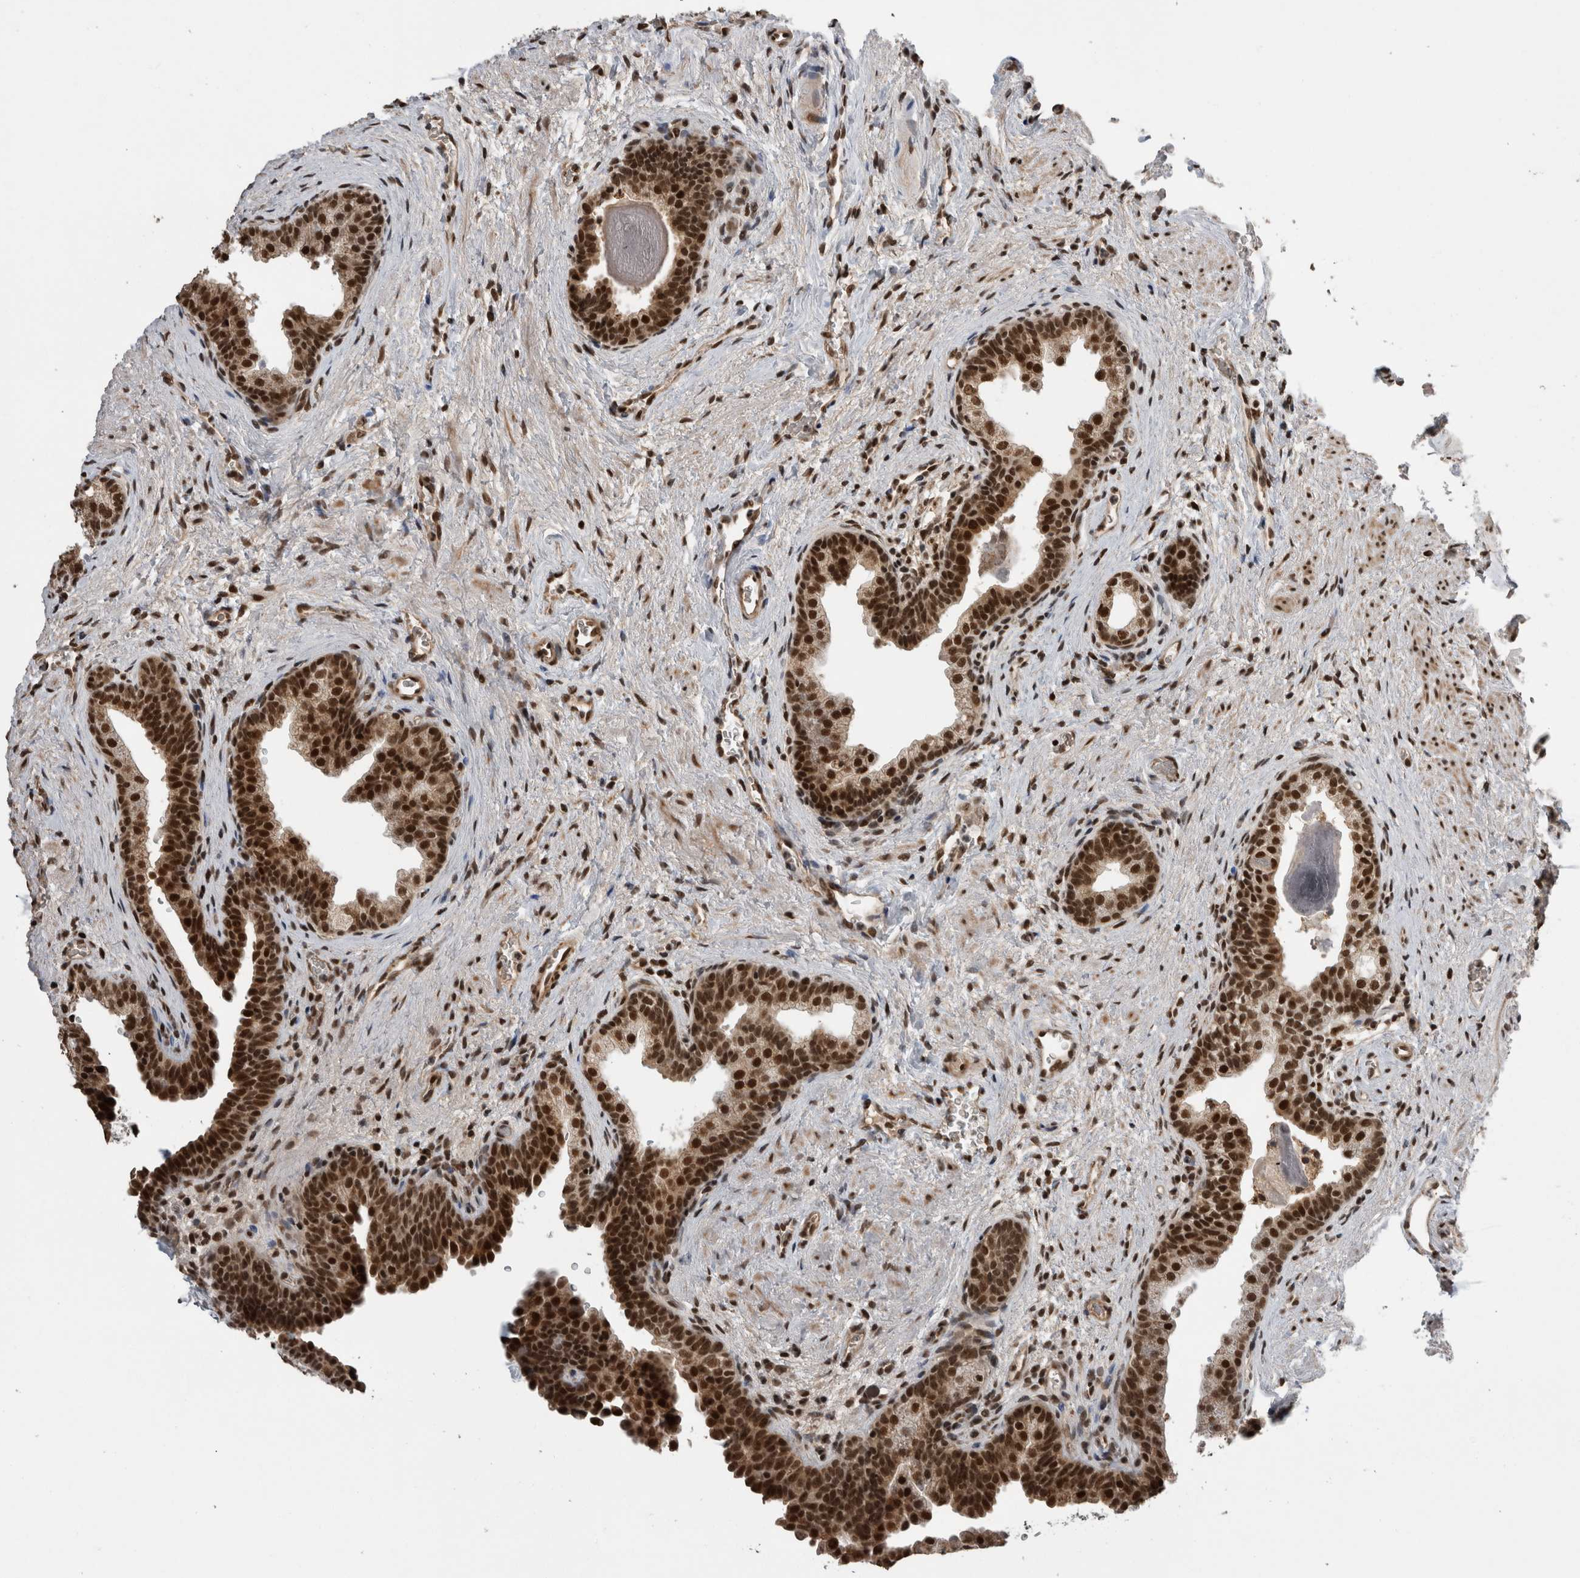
{"staining": {"intensity": "strong", "quantity": ">75%", "location": "nuclear"}, "tissue": "prostate", "cell_type": "Glandular cells", "image_type": "normal", "snomed": [{"axis": "morphology", "description": "Normal tissue, NOS"}, {"axis": "topography", "description": "Prostate"}], "caption": "Protein expression analysis of normal human prostate reveals strong nuclear positivity in approximately >75% of glandular cells.", "gene": "CPSF2", "patient": {"sex": "male", "age": 48}}